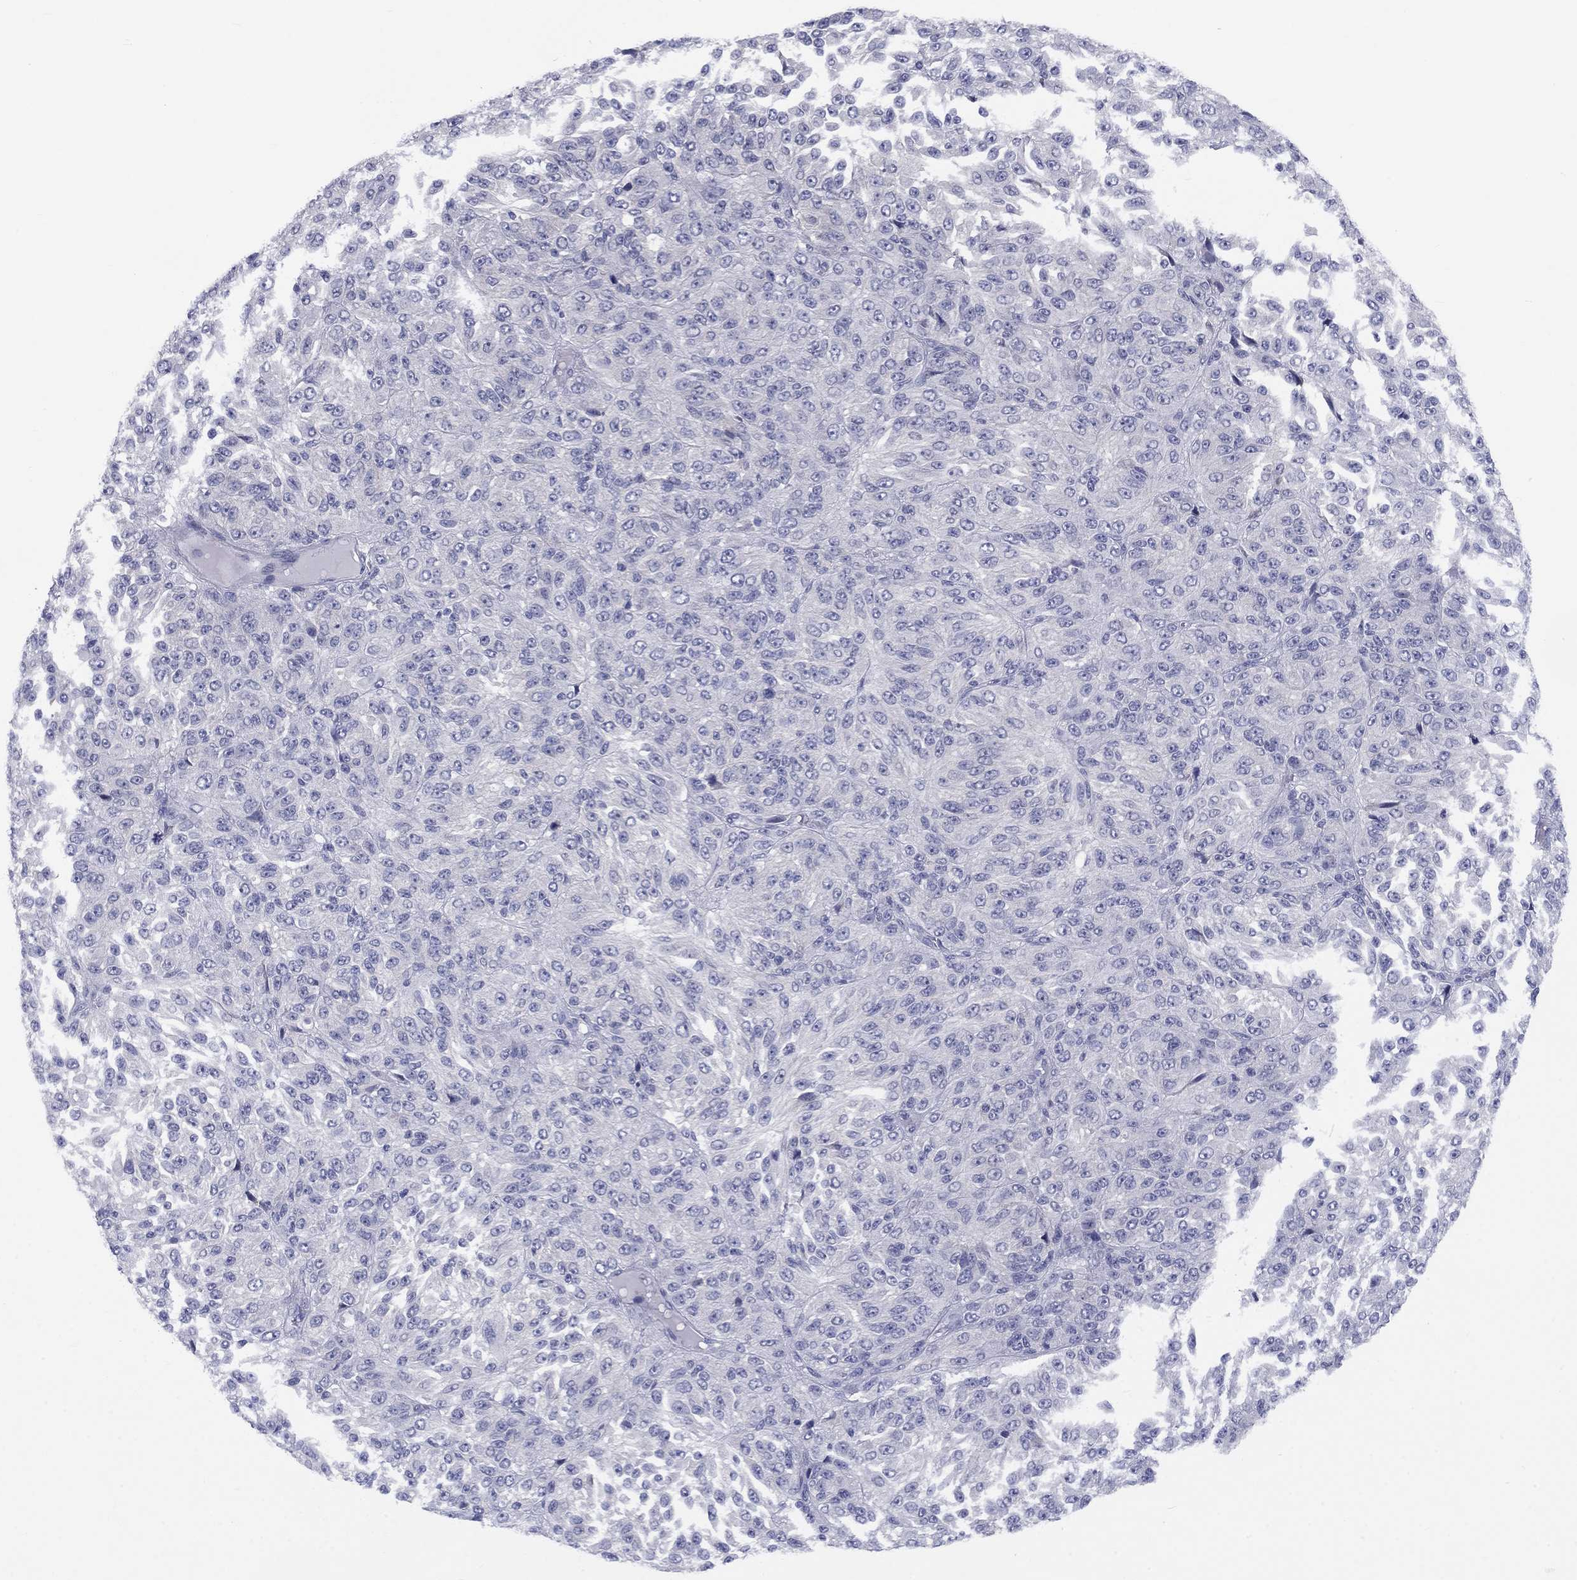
{"staining": {"intensity": "negative", "quantity": "none", "location": "none"}, "tissue": "melanoma", "cell_type": "Tumor cells", "image_type": "cancer", "snomed": [{"axis": "morphology", "description": "Malignant melanoma, Metastatic site"}, {"axis": "topography", "description": "Brain"}], "caption": "Immunohistochemical staining of melanoma exhibits no significant positivity in tumor cells. The staining is performed using DAB brown chromogen with nuclei counter-stained in using hematoxylin.", "gene": "CACNA1A", "patient": {"sex": "female", "age": 56}}